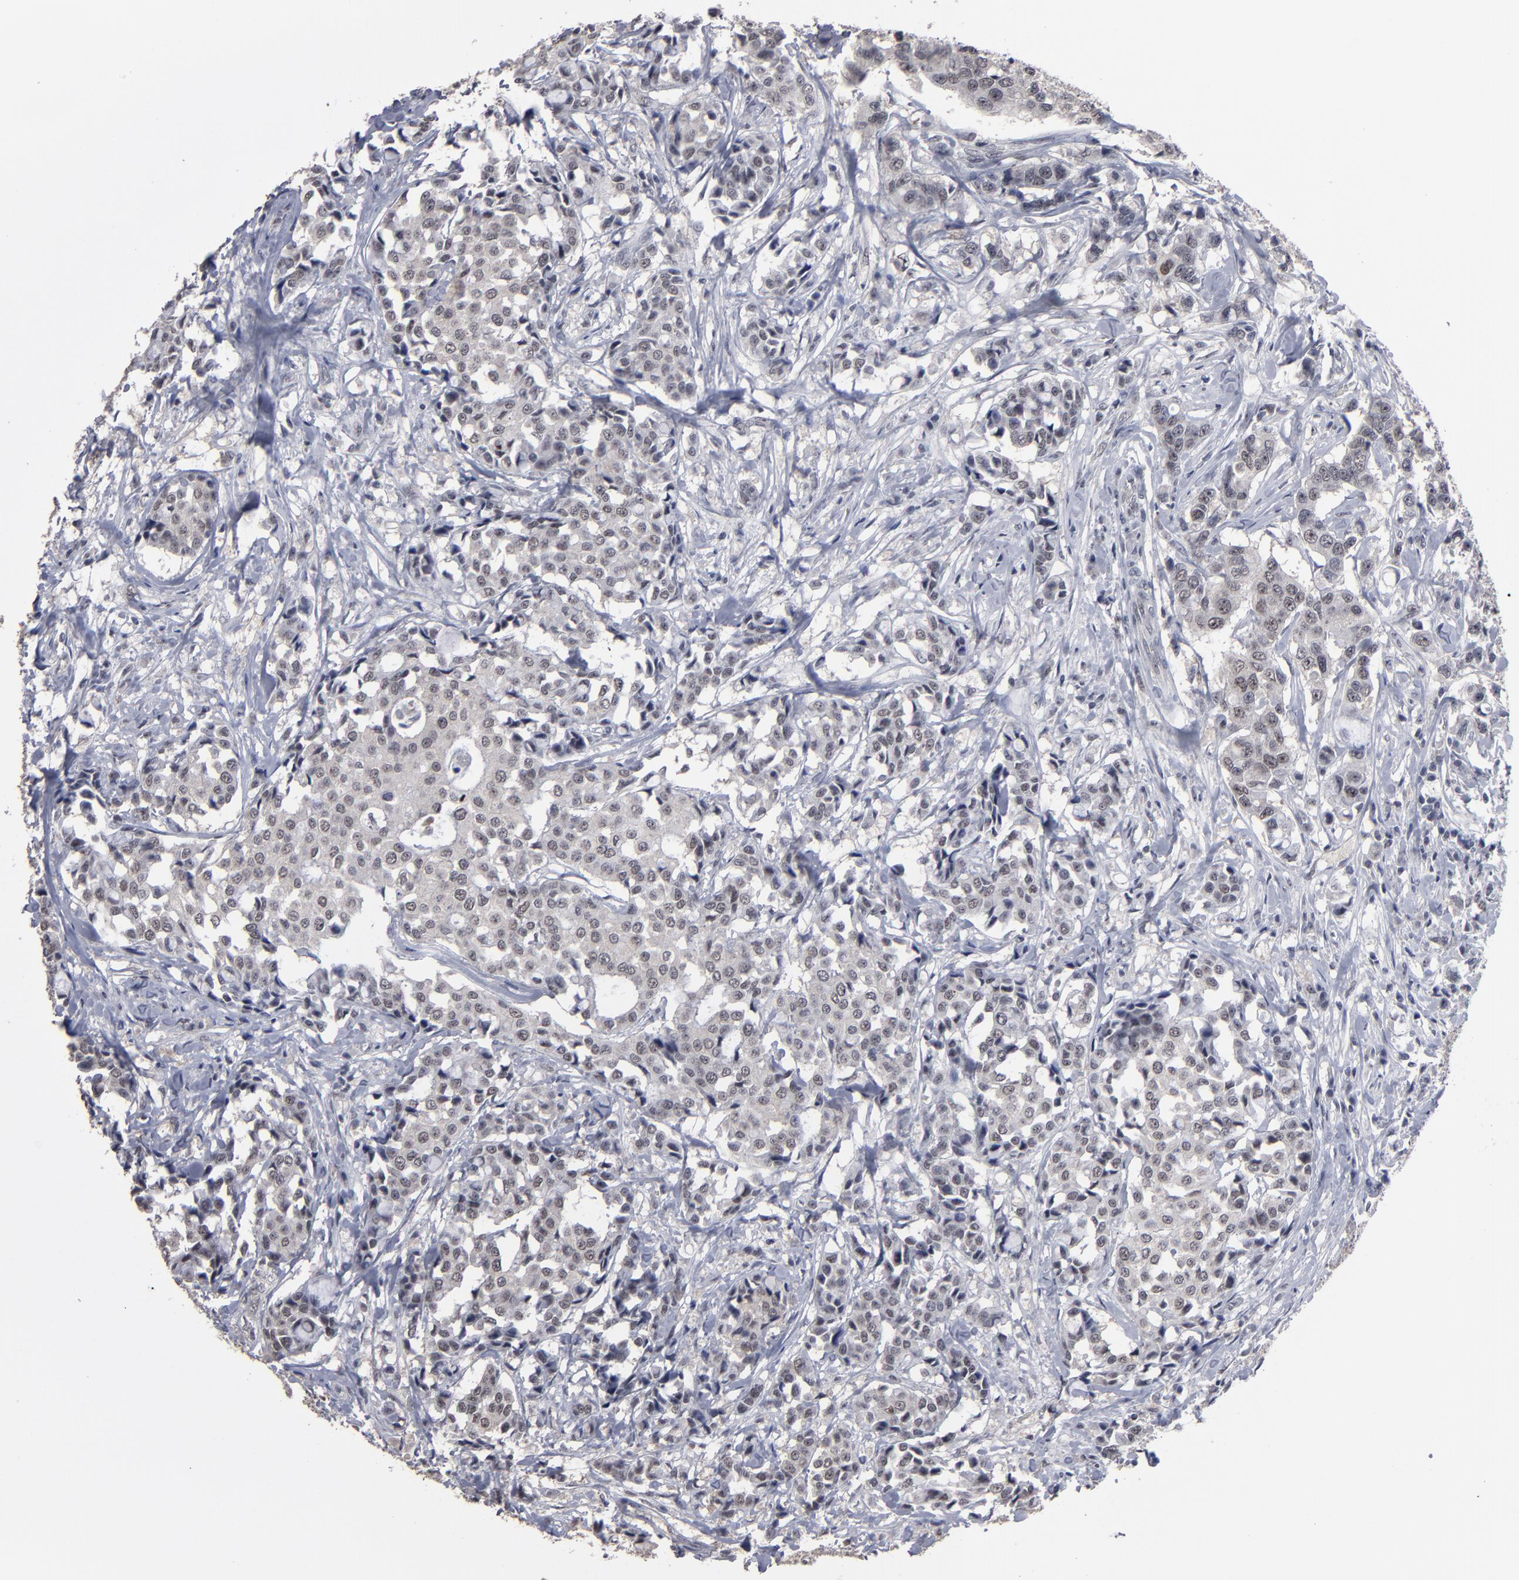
{"staining": {"intensity": "weak", "quantity": "25%-75%", "location": "nuclear"}, "tissue": "breast cancer", "cell_type": "Tumor cells", "image_type": "cancer", "snomed": [{"axis": "morphology", "description": "Duct carcinoma"}, {"axis": "topography", "description": "Breast"}], "caption": "Immunohistochemistry (IHC) staining of breast intraductal carcinoma, which exhibits low levels of weak nuclear positivity in approximately 25%-75% of tumor cells indicating weak nuclear protein positivity. The staining was performed using DAB (3,3'-diaminobenzidine) (brown) for protein detection and nuclei were counterstained in hematoxylin (blue).", "gene": "SSRP1", "patient": {"sex": "female", "age": 27}}